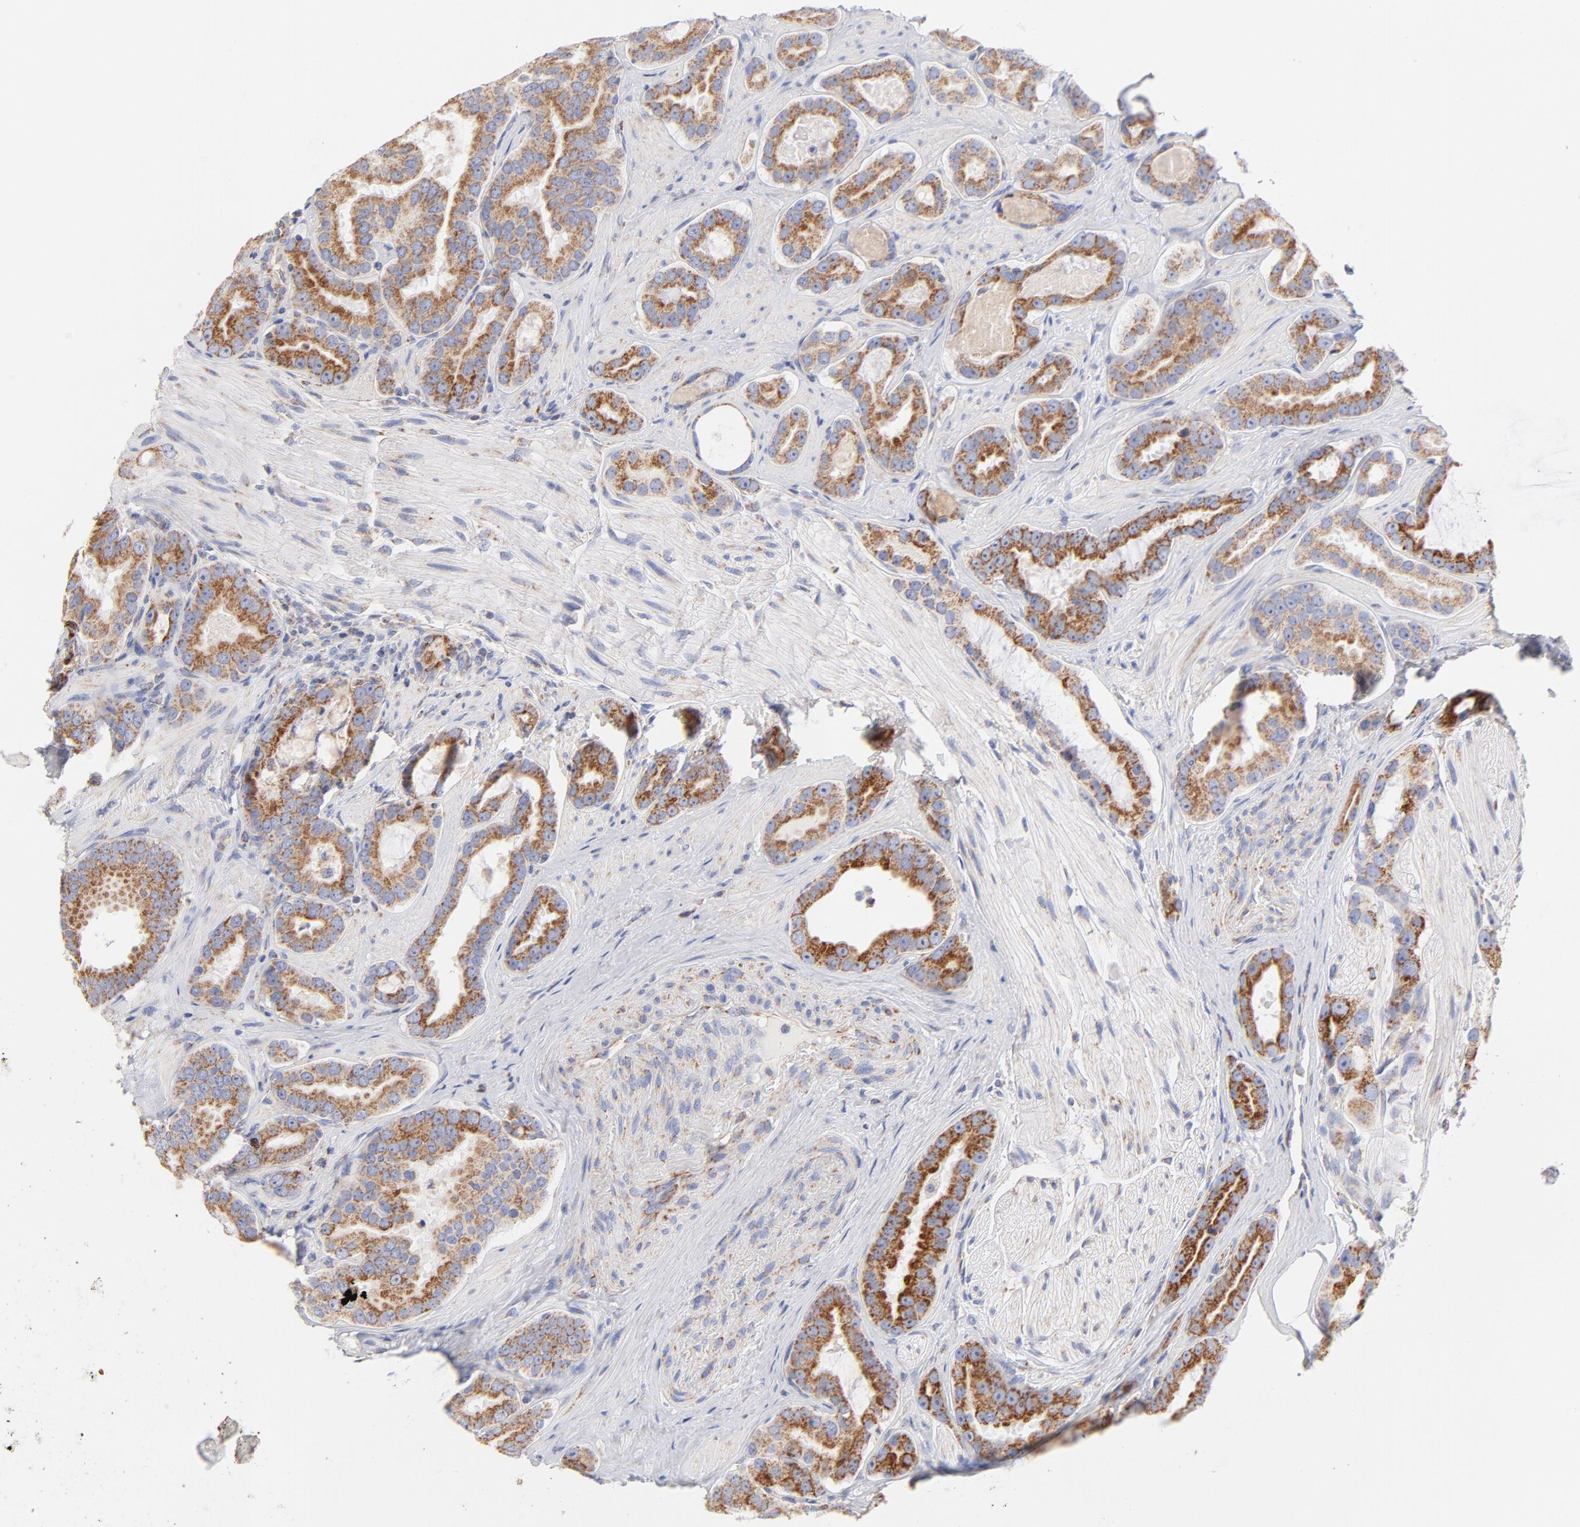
{"staining": {"intensity": "moderate", "quantity": ">75%", "location": "cytoplasmic/membranous"}, "tissue": "prostate cancer", "cell_type": "Tumor cells", "image_type": "cancer", "snomed": [{"axis": "morphology", "description": "Adenocarcinoma, Low grade"}, {"axis": "topography", "description": "Prostate"}], "caption": "Immunohistochemical staining of human adenocarcinoma (low-grade) (prostate) reveals medium levels of moderate cytoplasmic/membranous protein staining in about >75% of tumor cells.", "gene": "TIMM8A", "patient": {"sex": "male", "age": 59}}